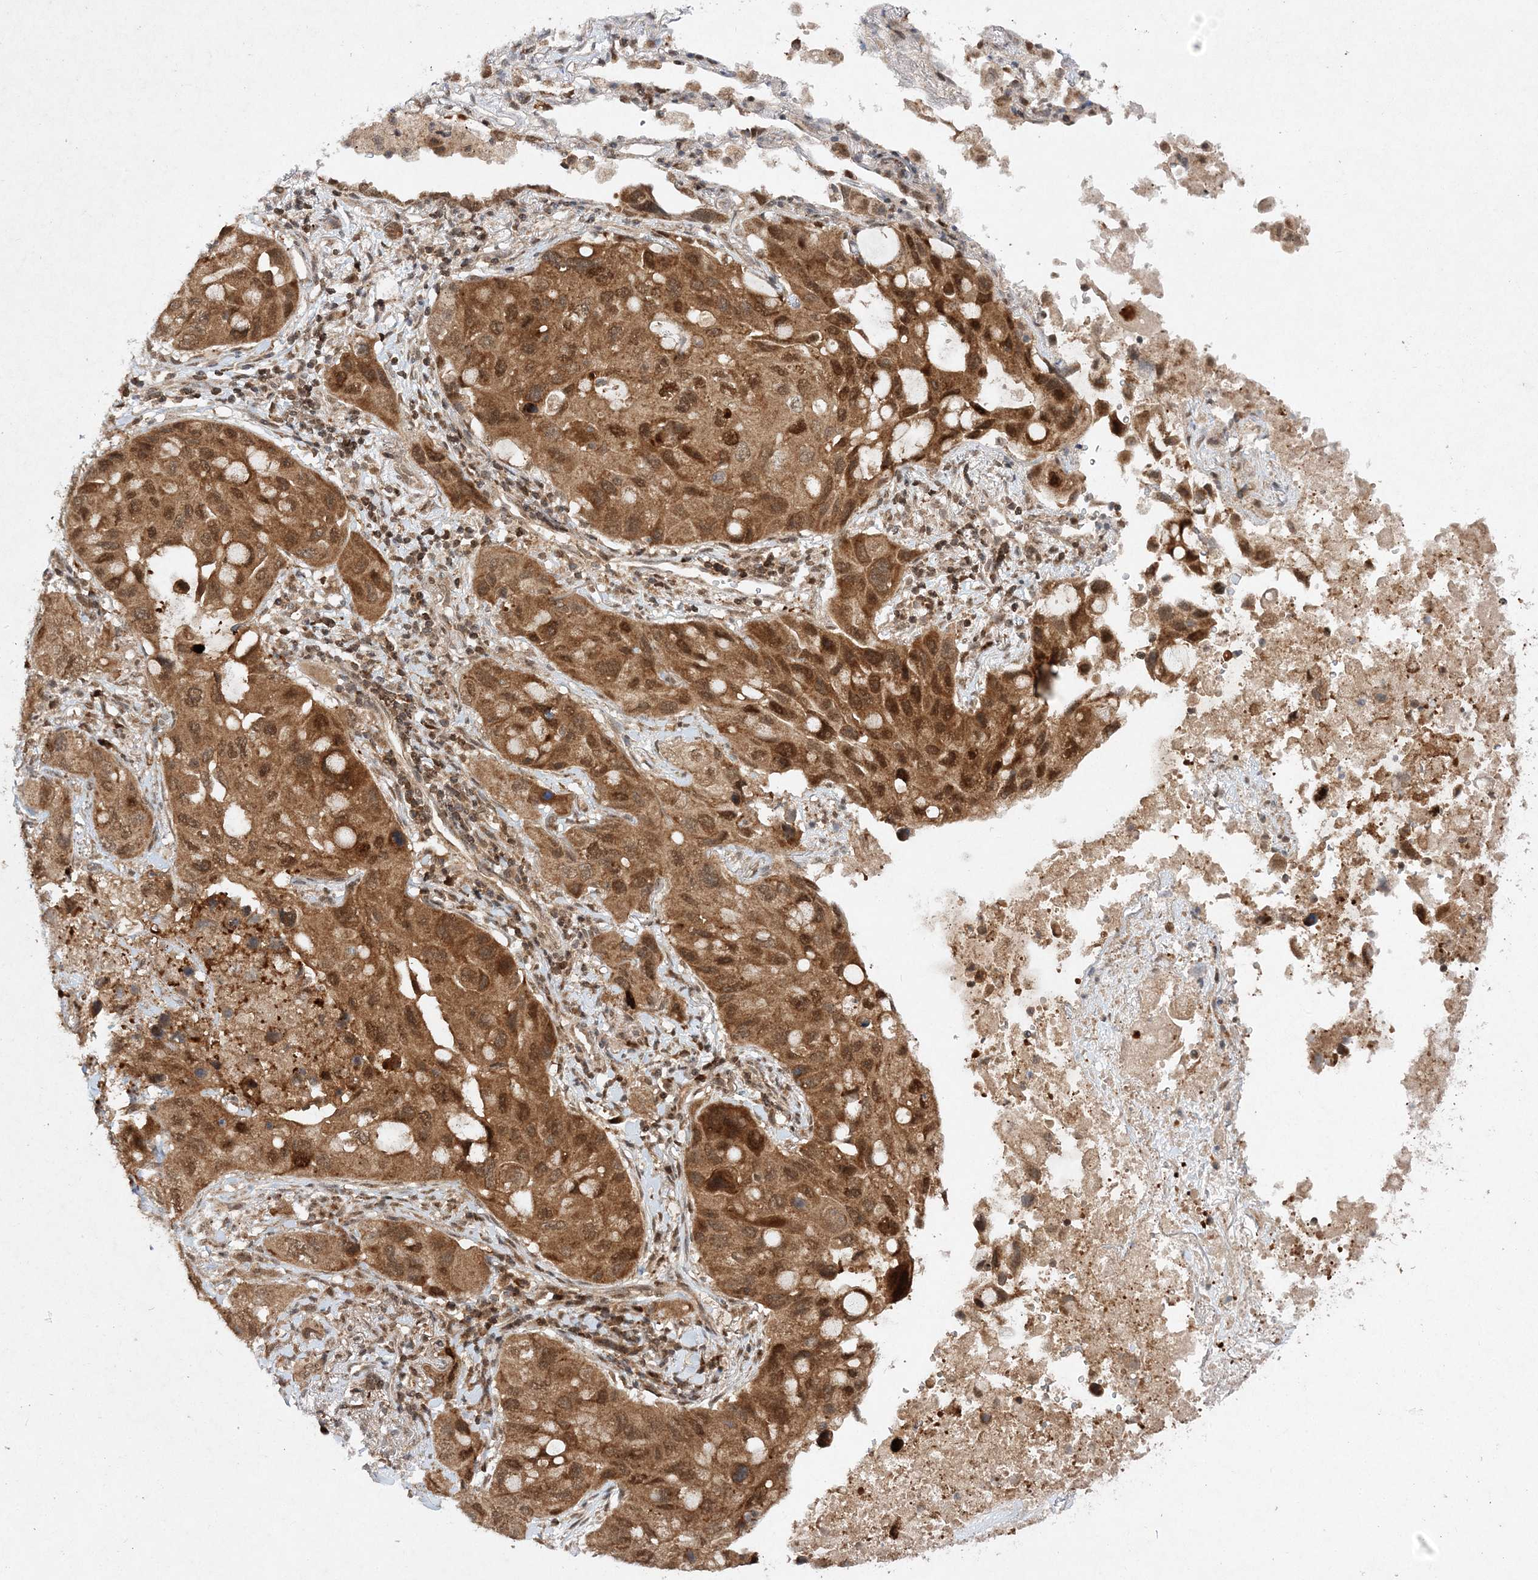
{"staining": {"intensity": "moderate", "quantity": ">75%", "location": "cytoplasmic/membranous,nuclear"}, "tissue": "lung cancer", "cell_type": "Tumor cells", "image_type": "cancer", "snomed": [{"axis": "morphology", "description": "Squamous cell carcinoma, NOS"}, {"axis": "topography", "description": "Lung"}], "caption": "IHC of squamous cell carcinoma (lung) exhibits medium levels of moderate cytoplasmic/membranous and nuclear positivity in approximately >75% of tumor cells. Using DAB (brown) and hematoxylin (blue) stains, captured at high magnification using brightfield microscopy.", "gene": "NIF3L1", "patient": {"sex": "female", "age": 73}}